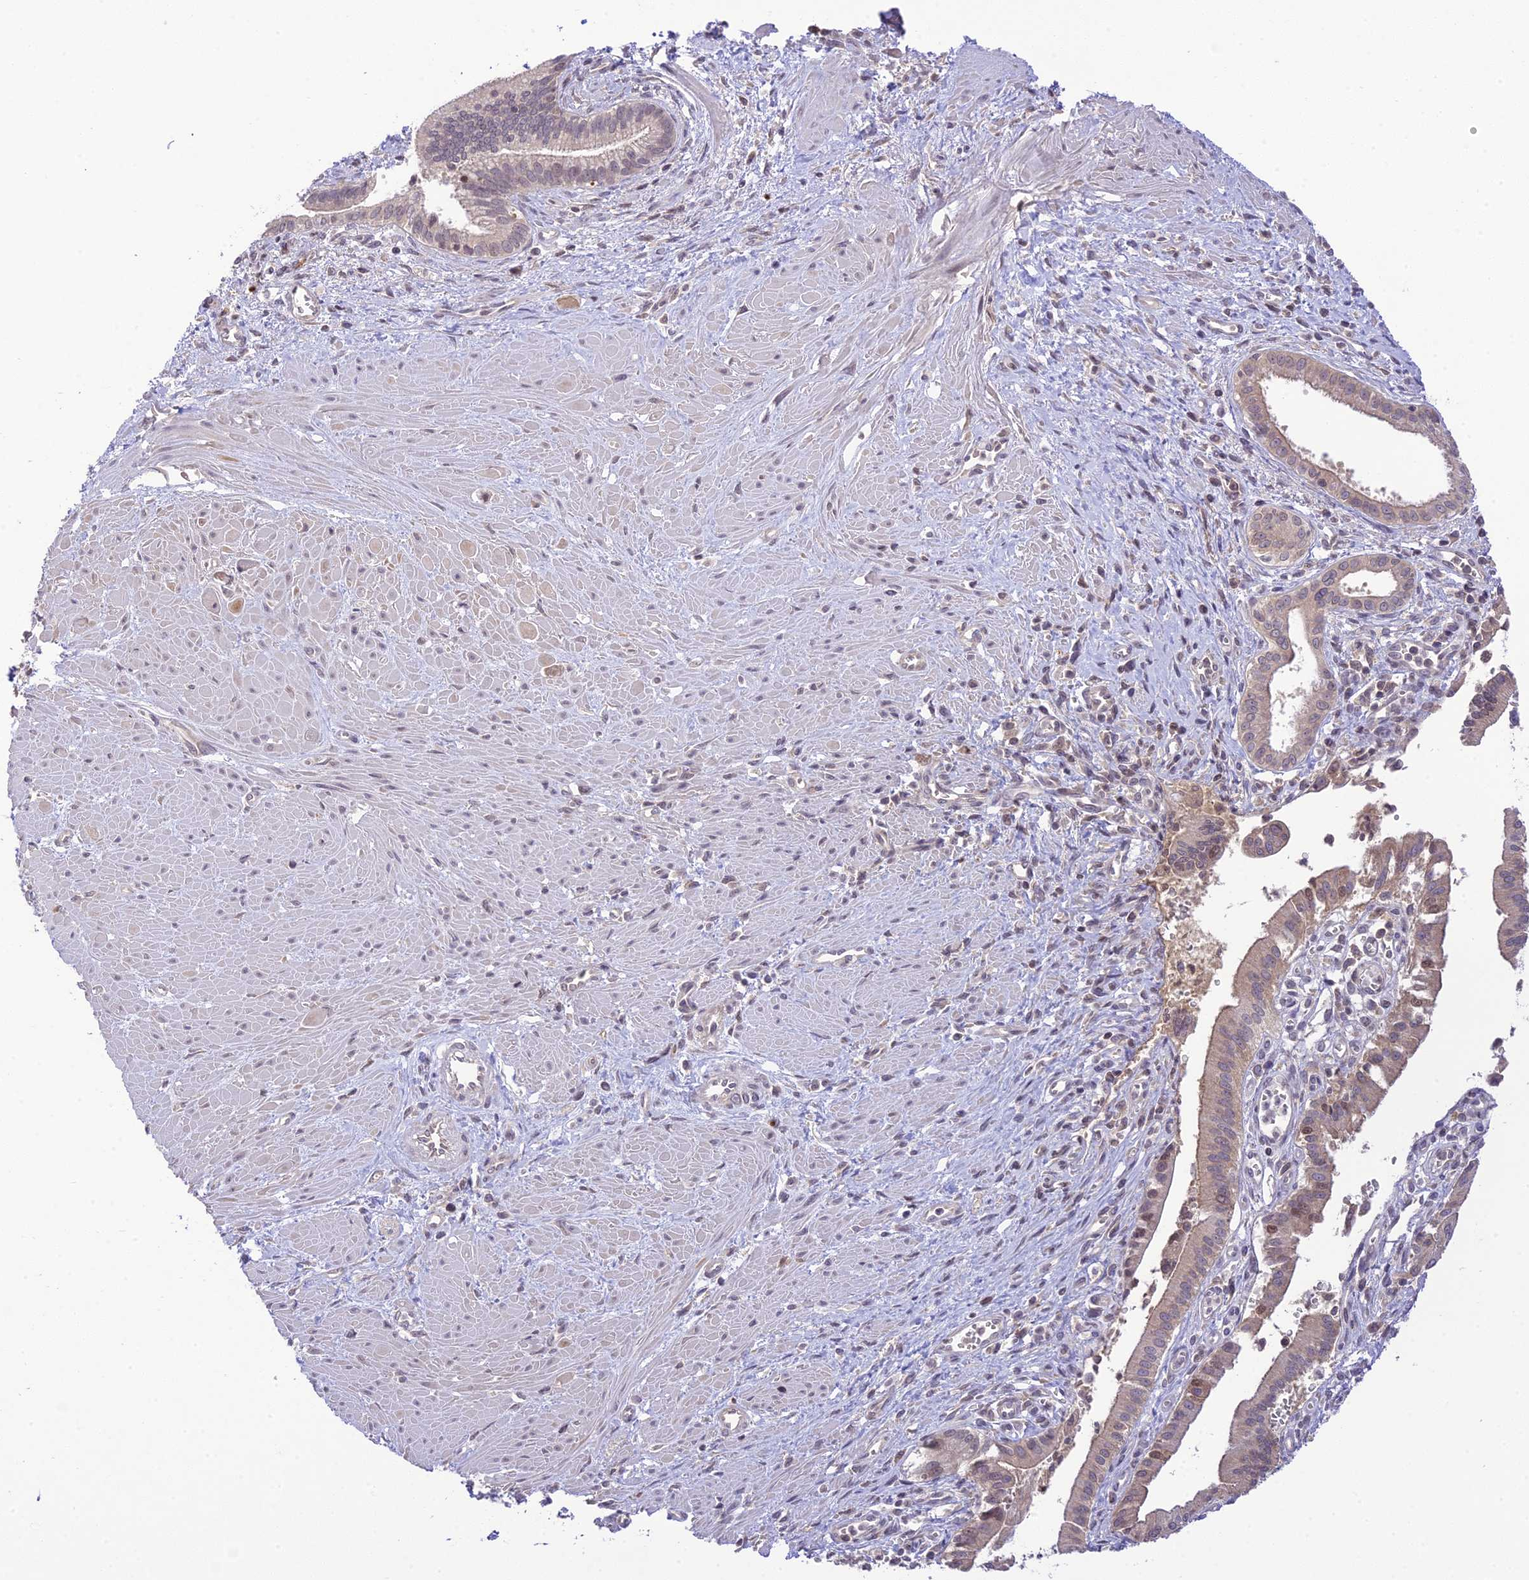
{"staining": {"intensity": "weak", "quantity": ">75%", "location": "cytoplasmic/membranous"}, "tissue": "pancreatic cancer", "cell_type": "Tumor cells", "image_type": "cancer", "snomed": [{"axis": "morphology", "description": "Adenocarcinoma, NOS"}, {"axis": "topography", "description": "Pancreas"}], "caption": "High-power microscopy captured an IHC photomicrograph of pancreatic adenocarcinoma, revealing weak cytoplasmic/membranous positivity in approximately >75% of tumor cells. The staining was performed using DAB (3,3'-diaminobenzidine), with brown indicating positive protein expression. Nuclei are stained blue with hematoxylin.", "gene": "TEKT1", "patient": {"sex": "male", "age": 78}}